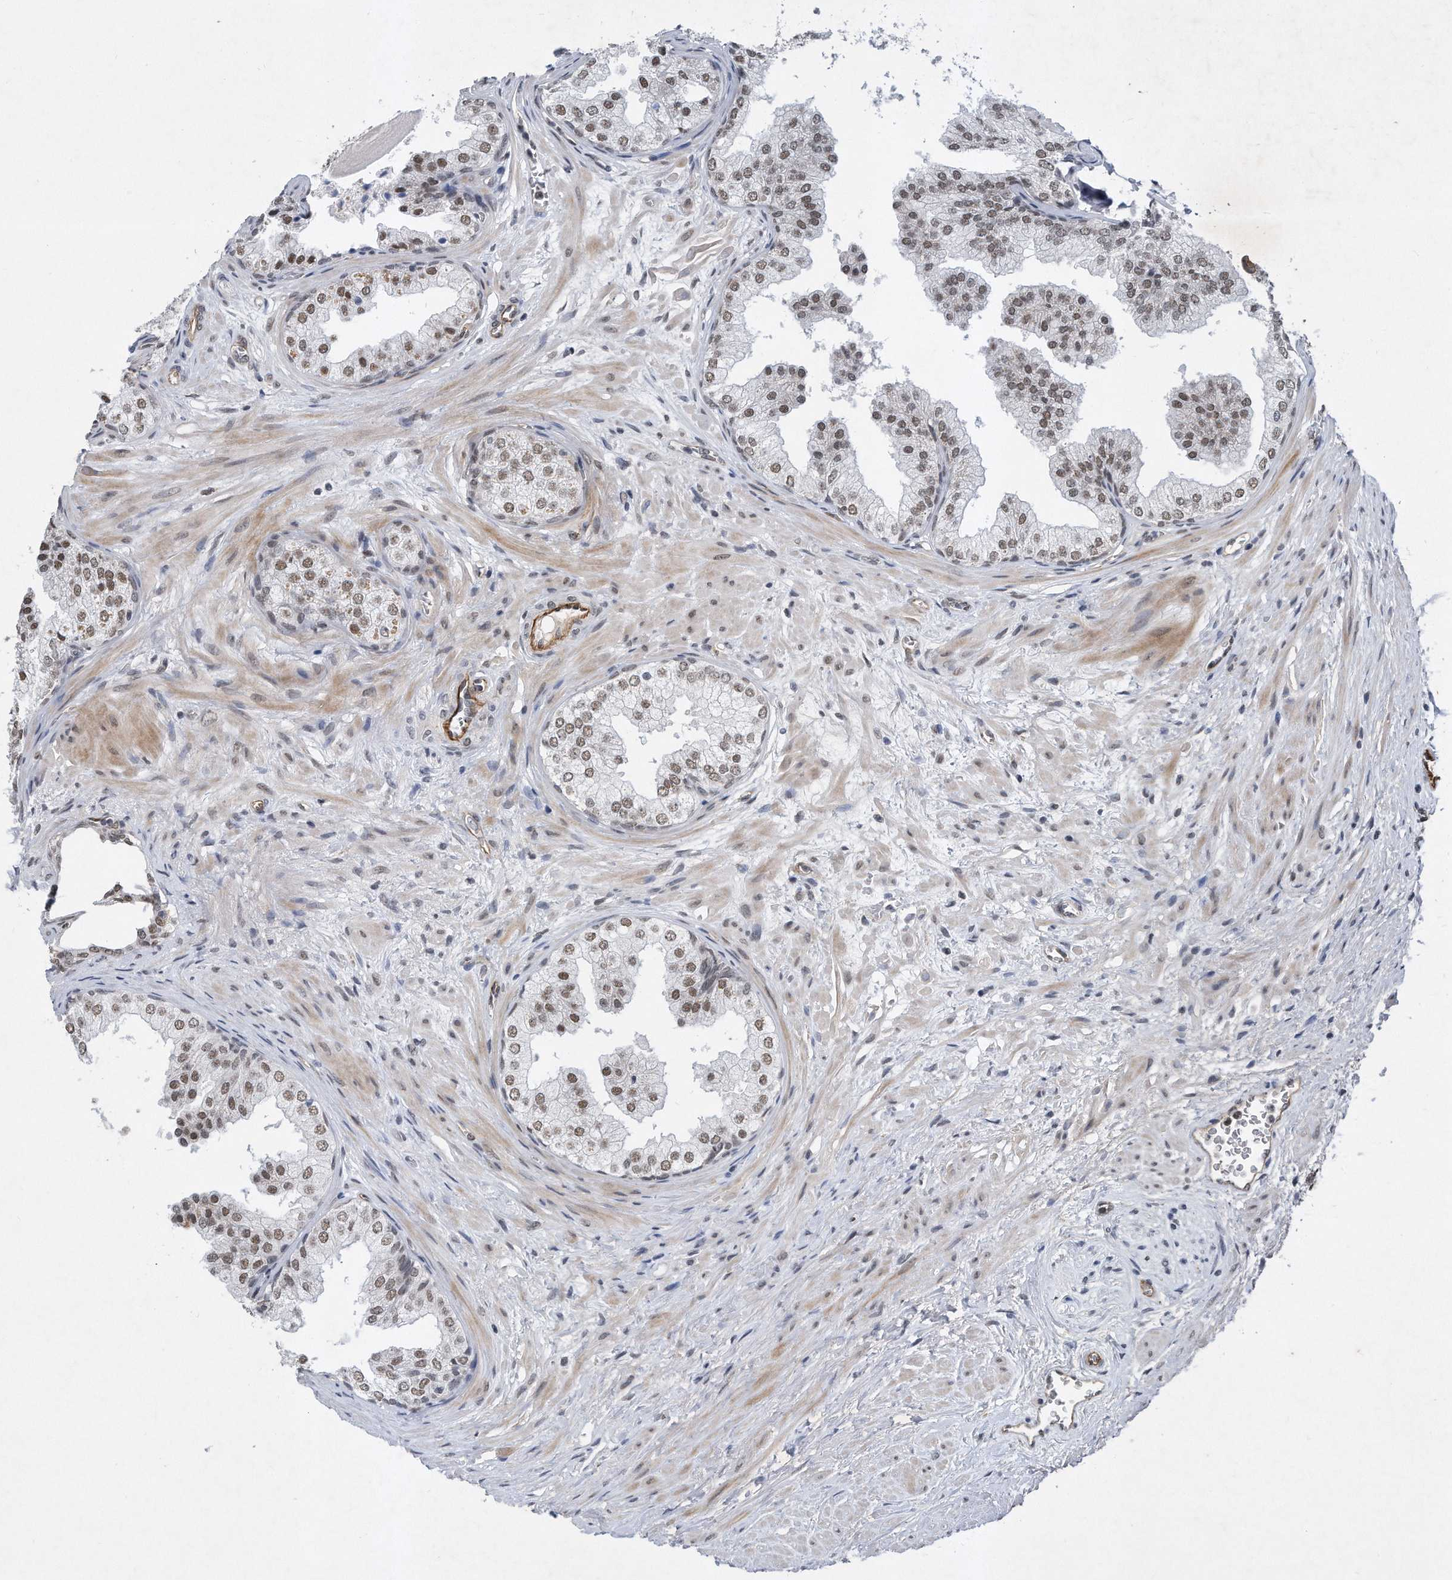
{"staining": {"intensity": "moderate", "quantity": "25%-75%", "location": "nuclear"}, "tissue": "prostate", "cell_type": "Glandular cells", "image_type": "normal", "snomed": [{"axis": "morphology", "description": "Normal tissue, NOS"}, {"axis": "topography", "description": "Prostate"}], "caption": "A brown stain highlights moderate nuclear expression of a protein in glandular cells of unremarkable human prostate. (Brightfield microscopy of DAB IHC at high magnification).", "gene": "TP53INP1", "patient": {"sex": "male", "age": 48}}